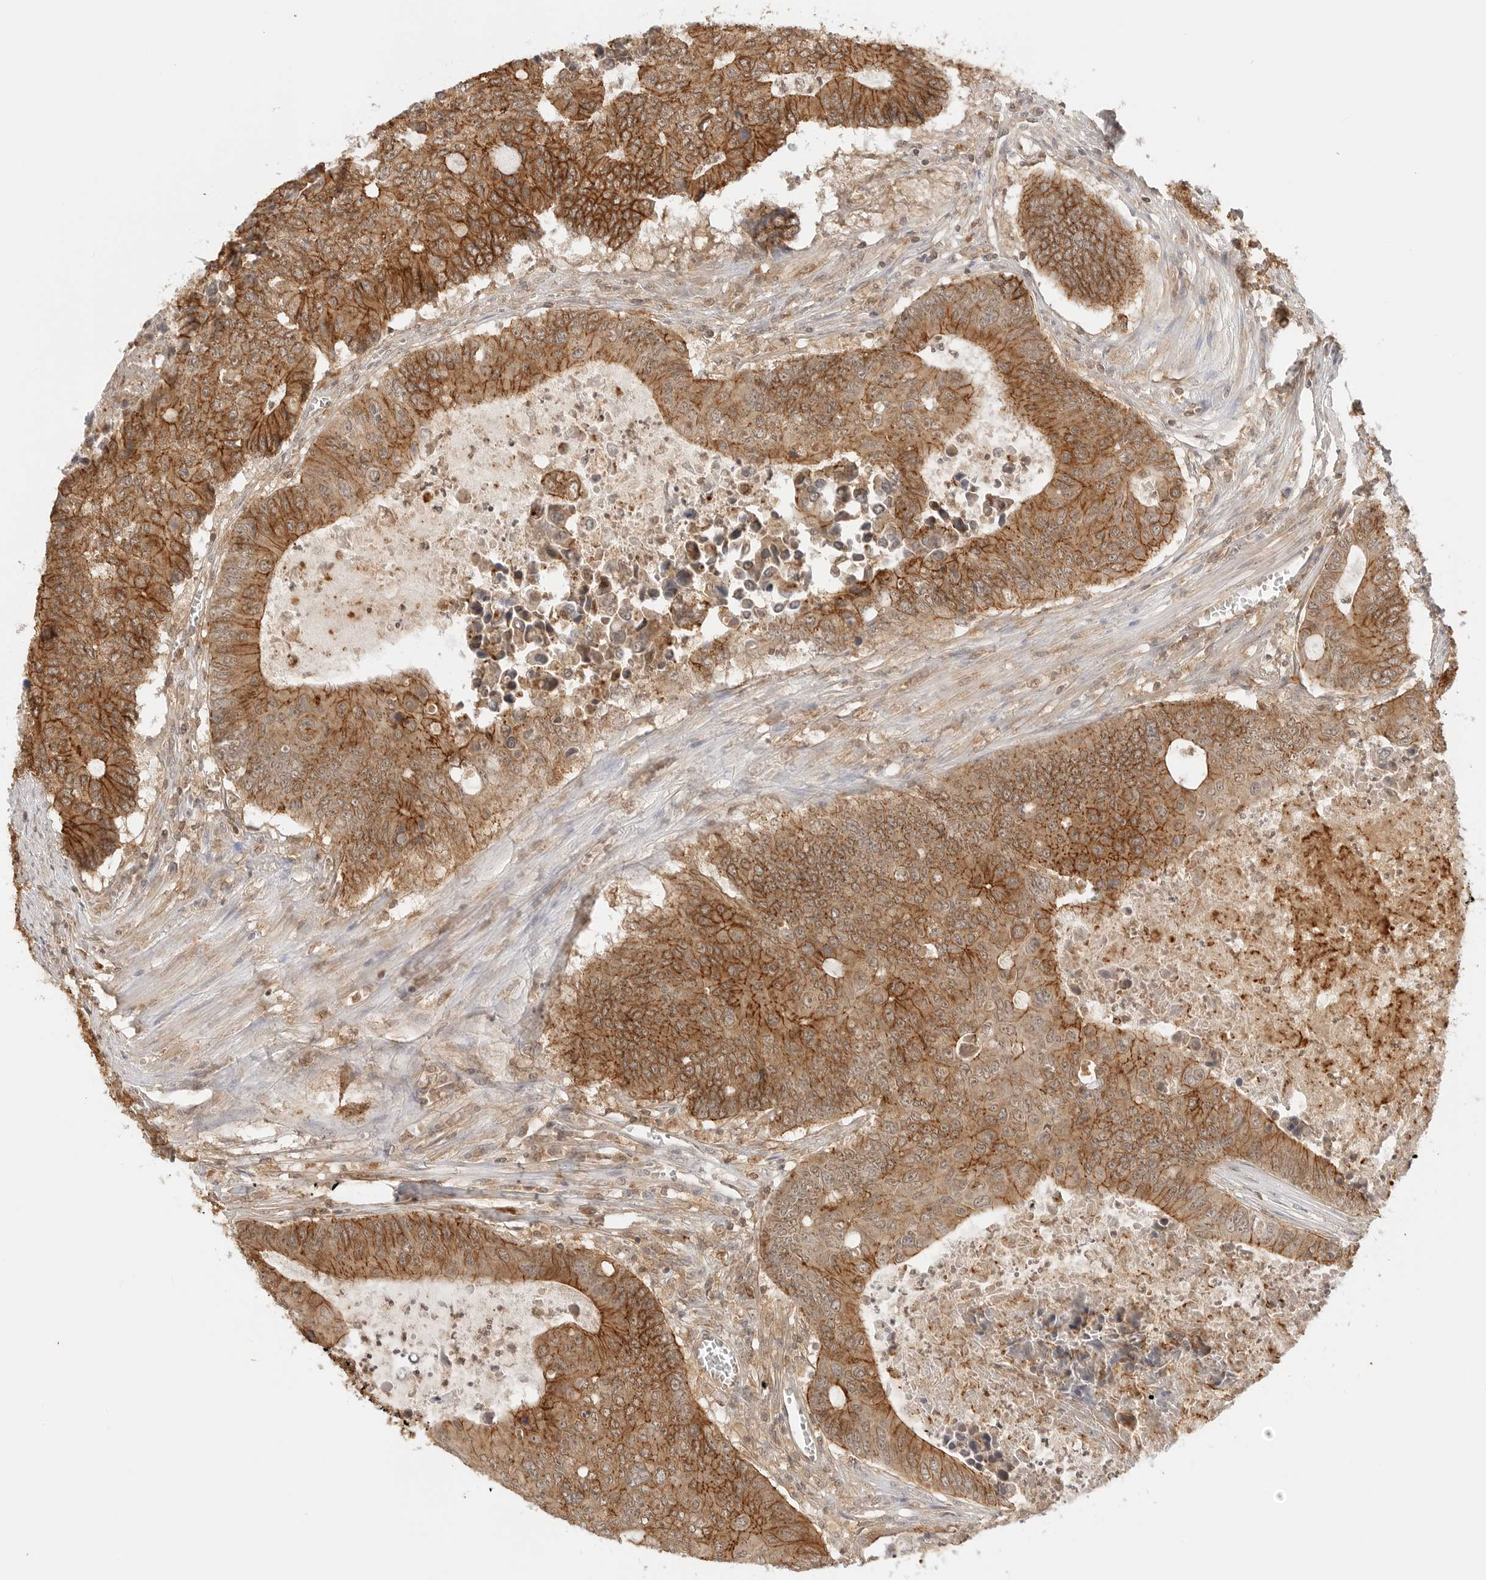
{"staining": {"intensity": "strong", "quantity": ">75%", "location": "cytoplasmic/membranous"}, "tissue": "colorectal cancer", "cell_type": "Tumor cells", "image_type": "cancer", "snomed": [{"axis": "morphology", "description": "Adenocarcinoma, NOS"}, {"axis": "topography", "description": "Colon"}], "caption": "Colorectal cancer tissue exhibits strong cytoplasmic/membranous expression in approximately >75% of tumor cells, visualized by immunohistochemistry. The staining was performed using DAB to visualize the protein expression in brown, while the nuclei were stained in blue with hematoxylin (Magnification: 20x).", "gene": "EPHA1", "patient": {"sex": "male", "age": 87}}